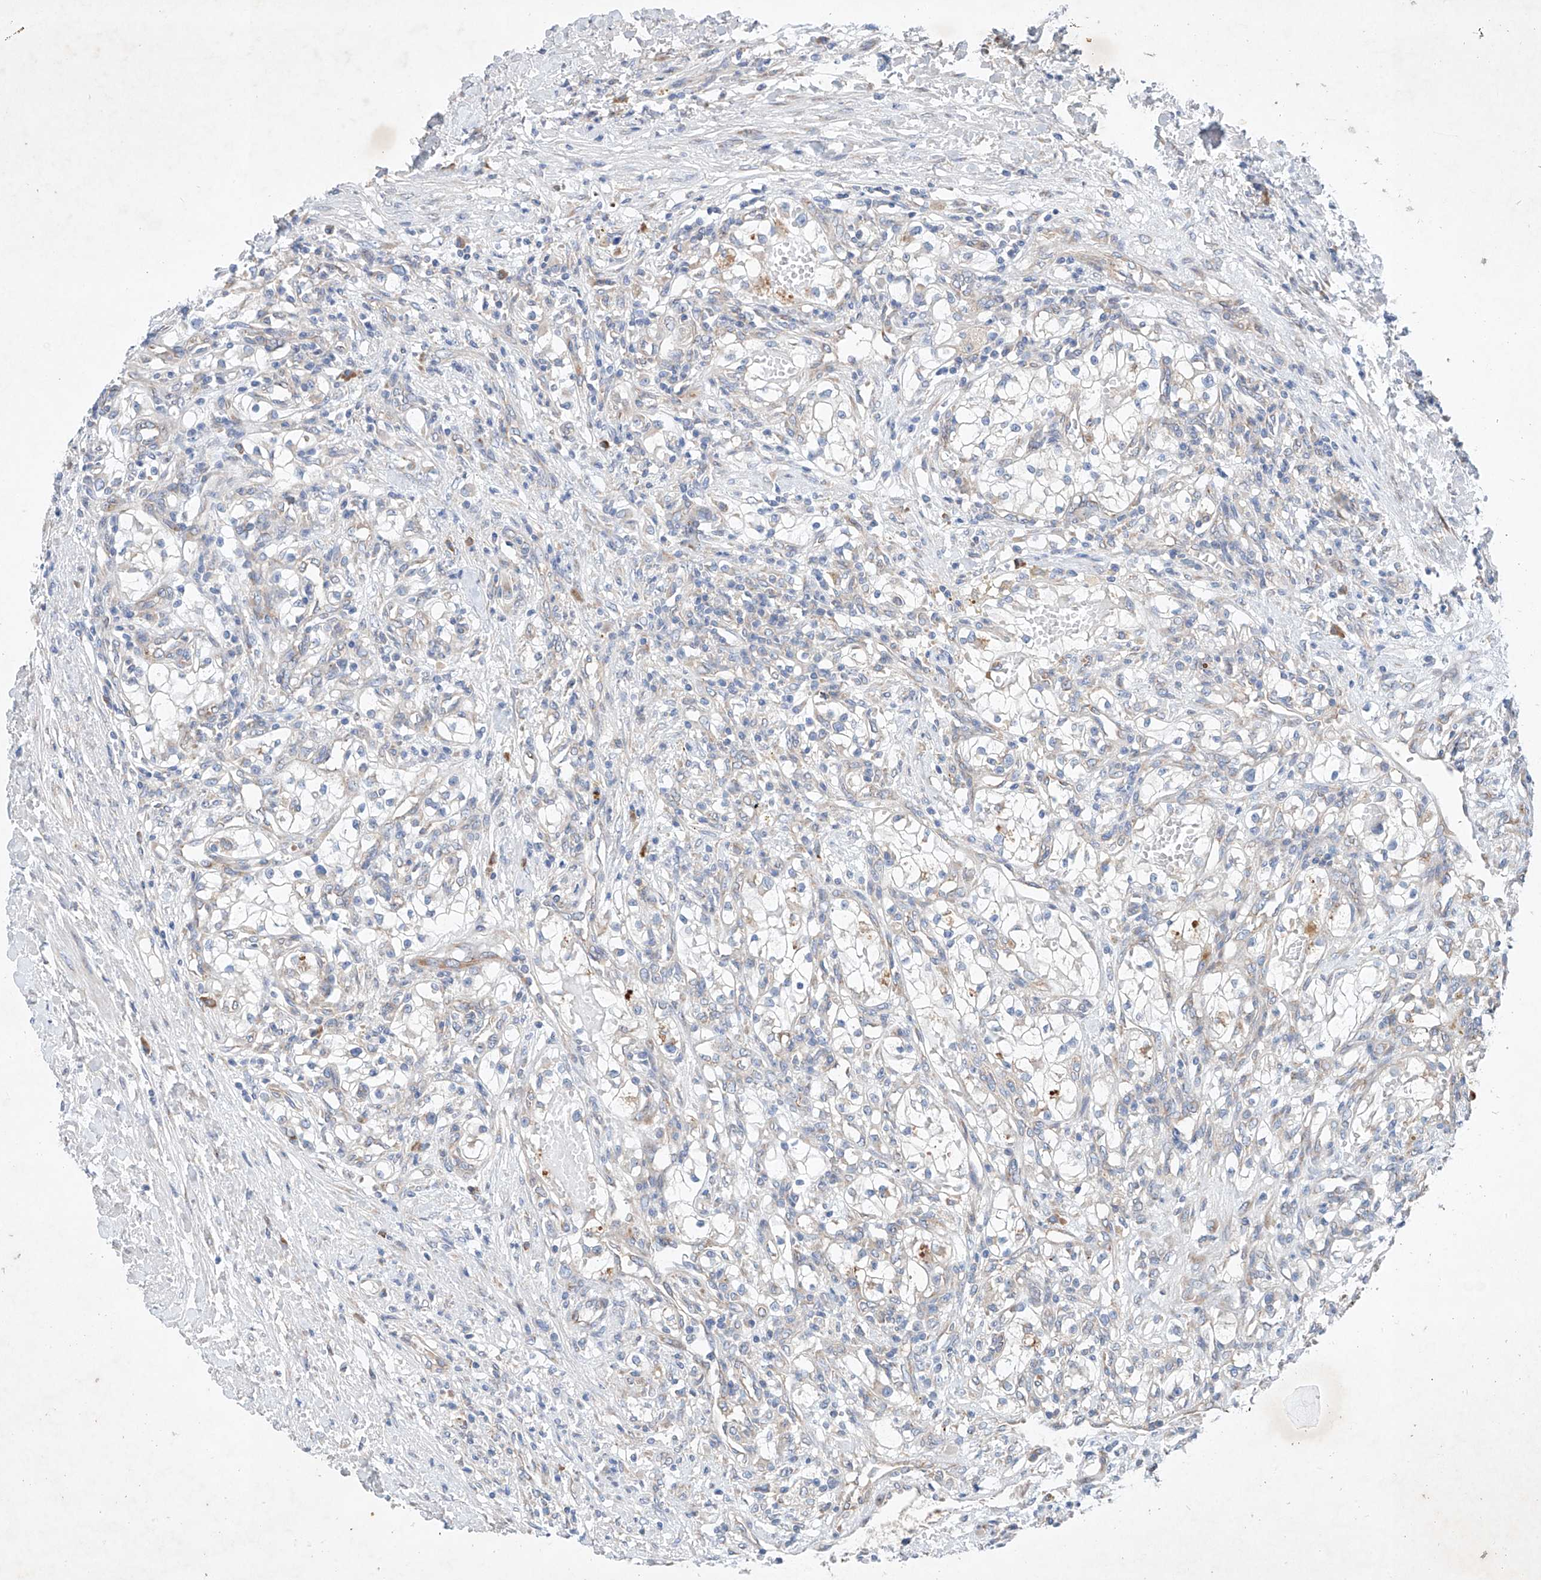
{"staining": {"intensity": "negative", "quantity": "none", "location": "none"}, "tissue": "renal cancer", "cell_type": "Tumor cells", "image_type": "cancer", "snomed": [{"axis": "morphology", "description": "Normal tissue, NOS"}, {"axis": "morphology", "description": "Adenocarcinoma, NOS"}, {"axis": "topography", "description": "Kidney"}], "caption": "DAB immunohistochemical staining of adenocarcinoma (renal) demonstrates no significant expression in tumor cells.", "gene": "FASTK", "patient": {"sex": "male", "age": 68}}